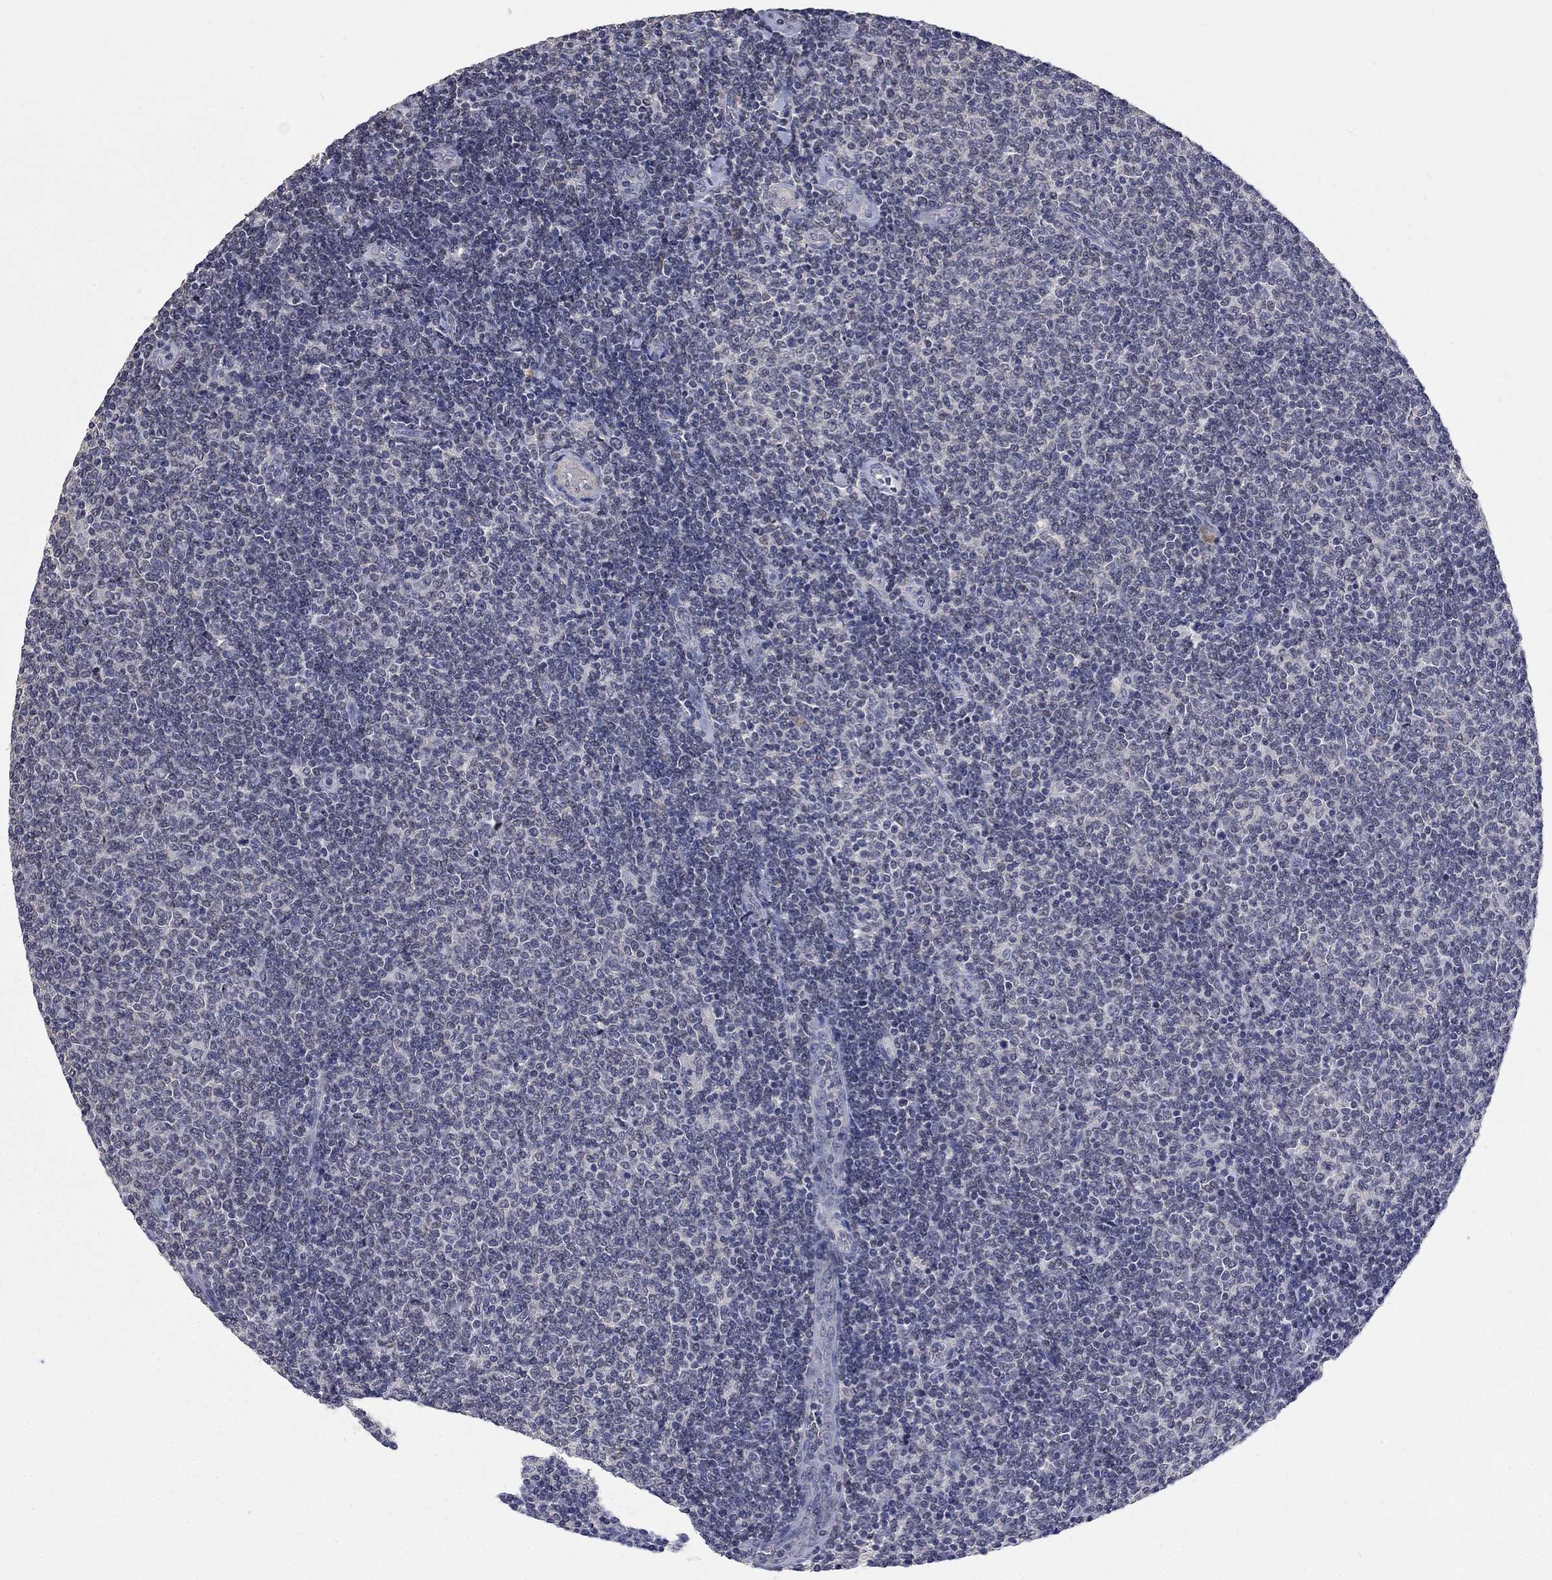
{"staining": {"intensity": "negative", "quantity": "none", "location": "none"}, "tissue": "lymphoma", "cell_type": "Tumor cells", "image_type": "cancer", "snomed": [{"axis": "morphology", "description": "Malignant lymphoma, non-Hodgkin's type, Low grade"}, {"axis": "topography", "description": "Lymph node"}], "caption": "Tumor cells show no significant protein staining in lymphoma.", "gene": "ZBTB18", "patient": {"sex": "male", "age": 52}}